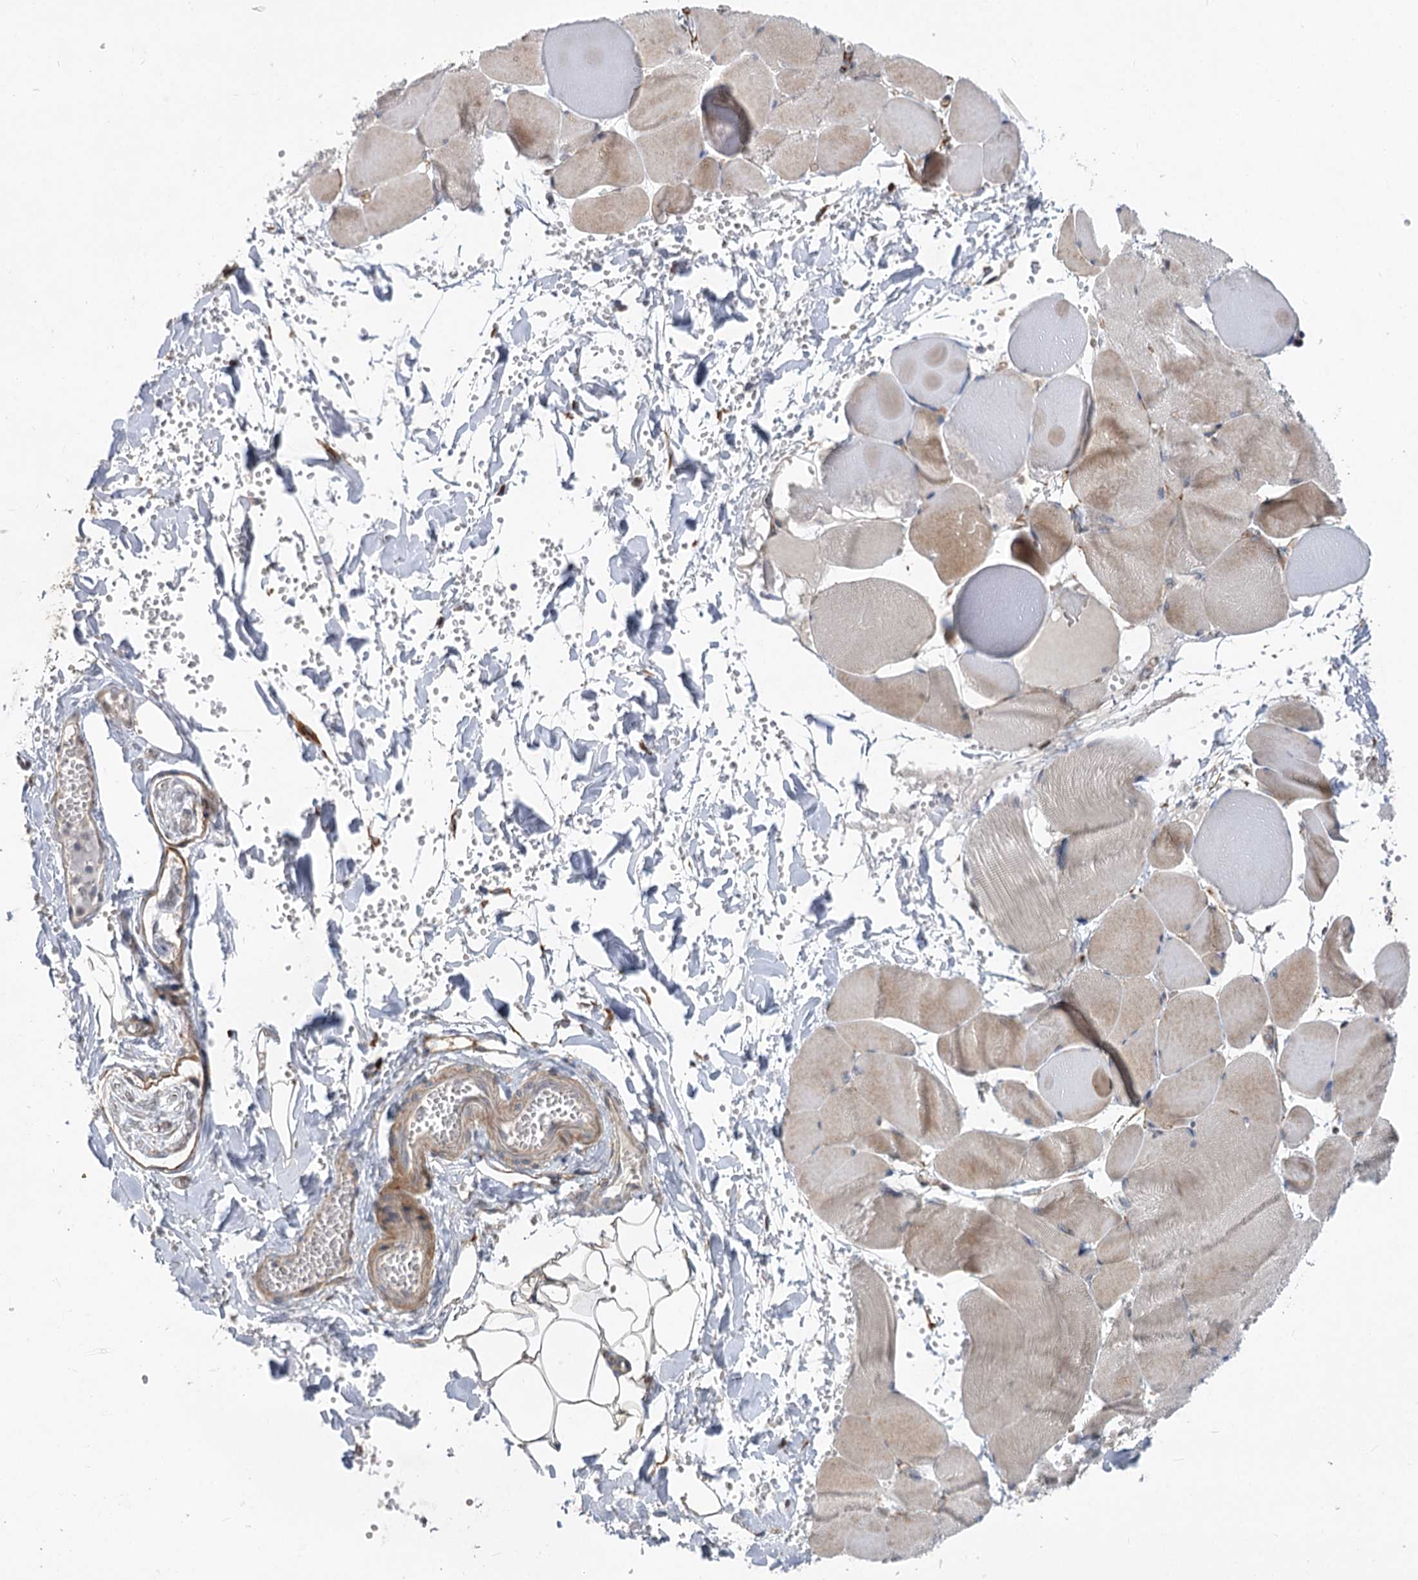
{"staining": {"intensity": "weak", "quantity": ">75%", "location": "cytoplasmic/membranous"}, "tissue": "adipose tissue", "cell_type": "Adipocytes", "image_type": "normal", "snomed": [{"axis": "morphology", "description": "Normal tissue, NOS"}, {"axis": "topography", "description": "Skeletal muscle"}, {"axis": "topography", "description": "Peripheral nerve tissue"}], "caption": "Immunohistochemistry (IHC) of benign adipose tissue reveals low levels of weak cytoplasmic/membranous positivity in approximately >75% of adipocytes. The staining was performed using DAB to visualize the protein expression in brown, while the nuclei were stained in blue with hematoxylin (Magnification: 20x).", "gene": "SH3BP5L", "patient": {"sex": "female", "age": 55}}